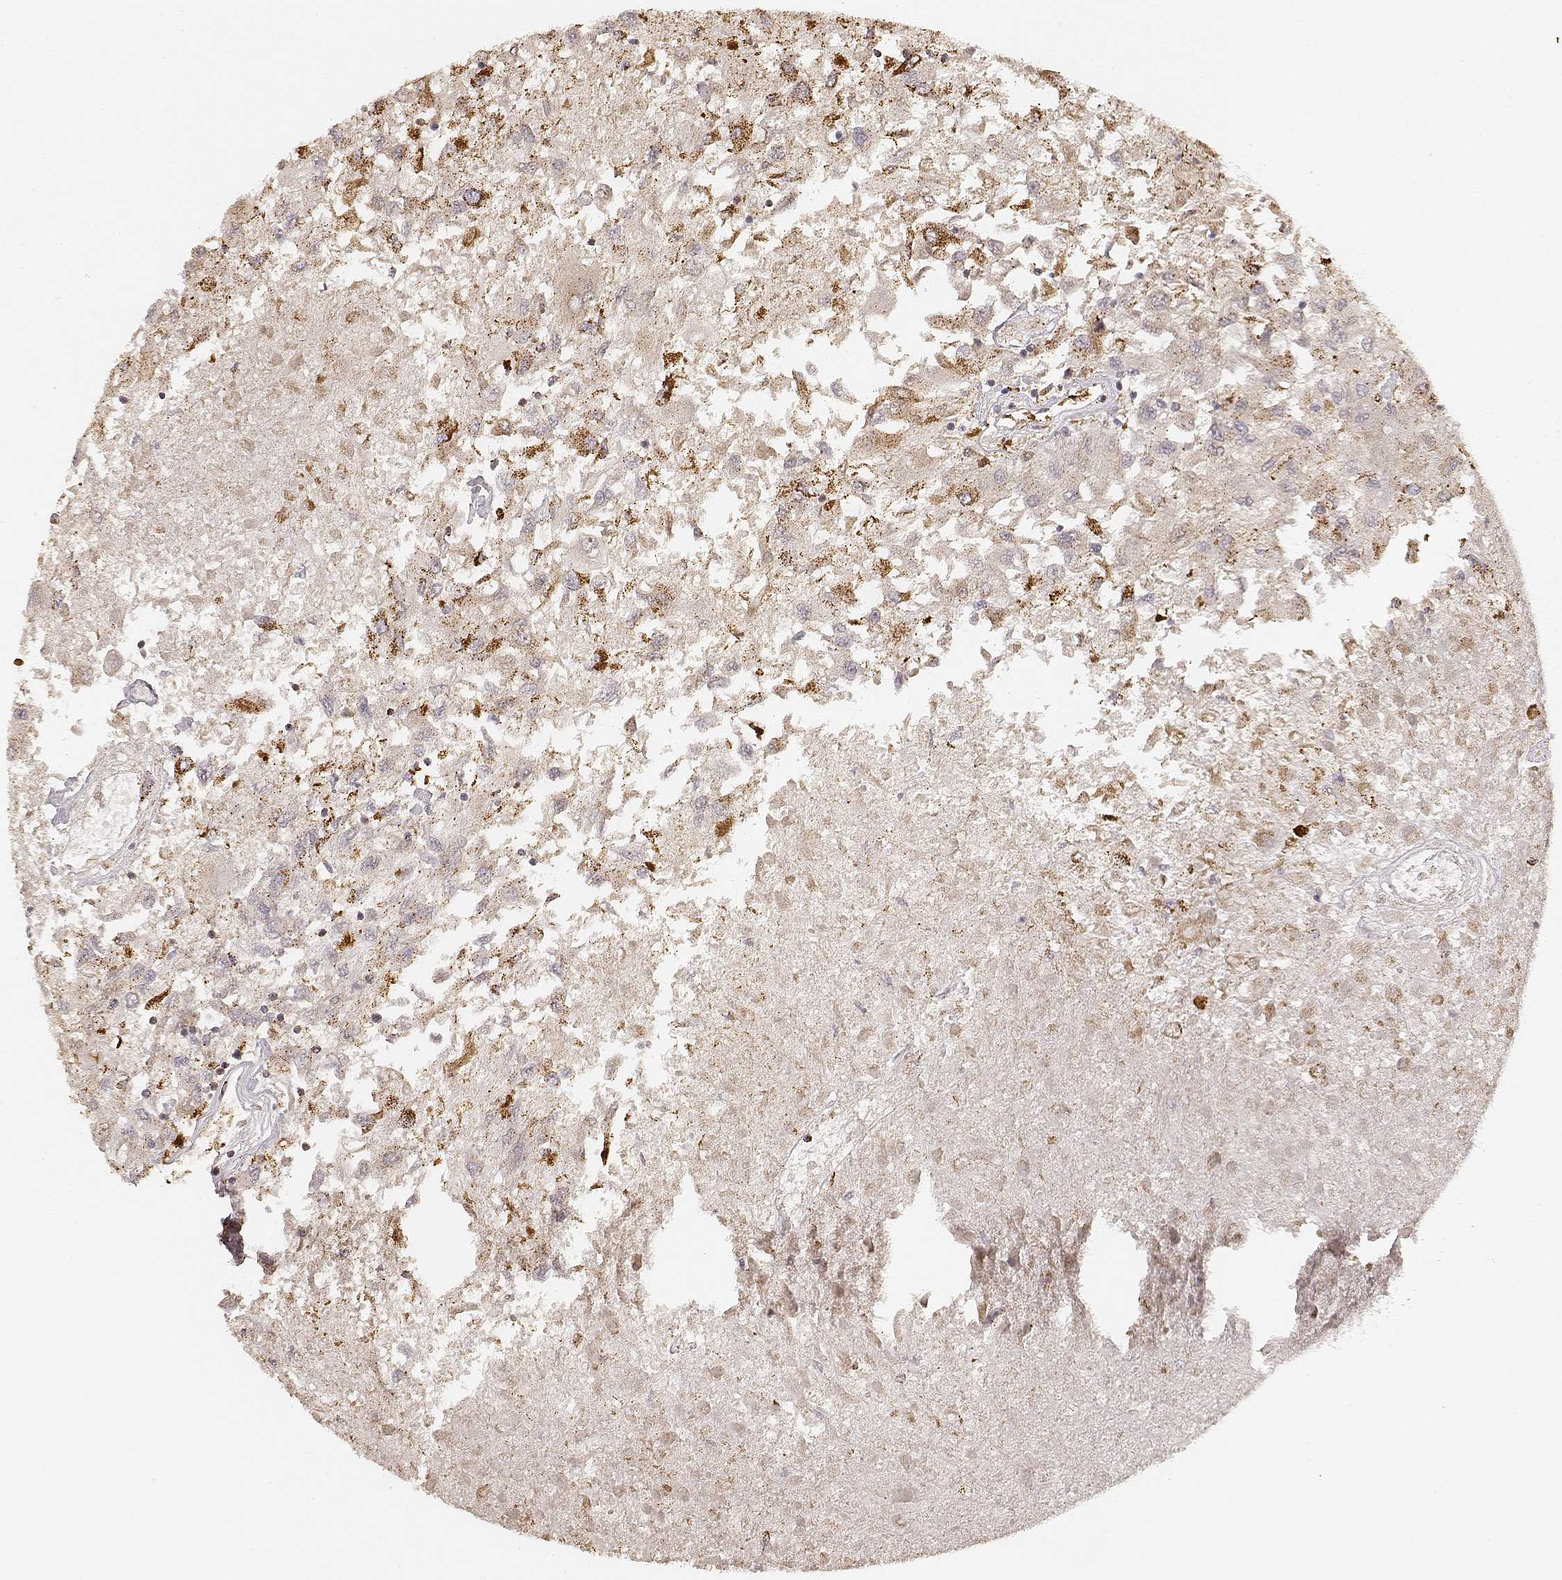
{"staining": {"intensity": "moderate", "quantity": ">75%", "location": "cytoplasmic/membranous"}, "tissue": "renal cancer", "cell_type": "Tumor cells", "image_type": "cancer", "snomed": [{"axis": "morphology", "description": "Adenocarcinoma, NOS"}, {"axis": "topography", "description": "Kidney"}], "caption": "Moderate cytoplasmic/membranous expression is present in approximately >75% of tumor cells in renal cancer (adenocarcinoma).", "gene": "CS", "patient": {"sex": "female", "age": 76}}